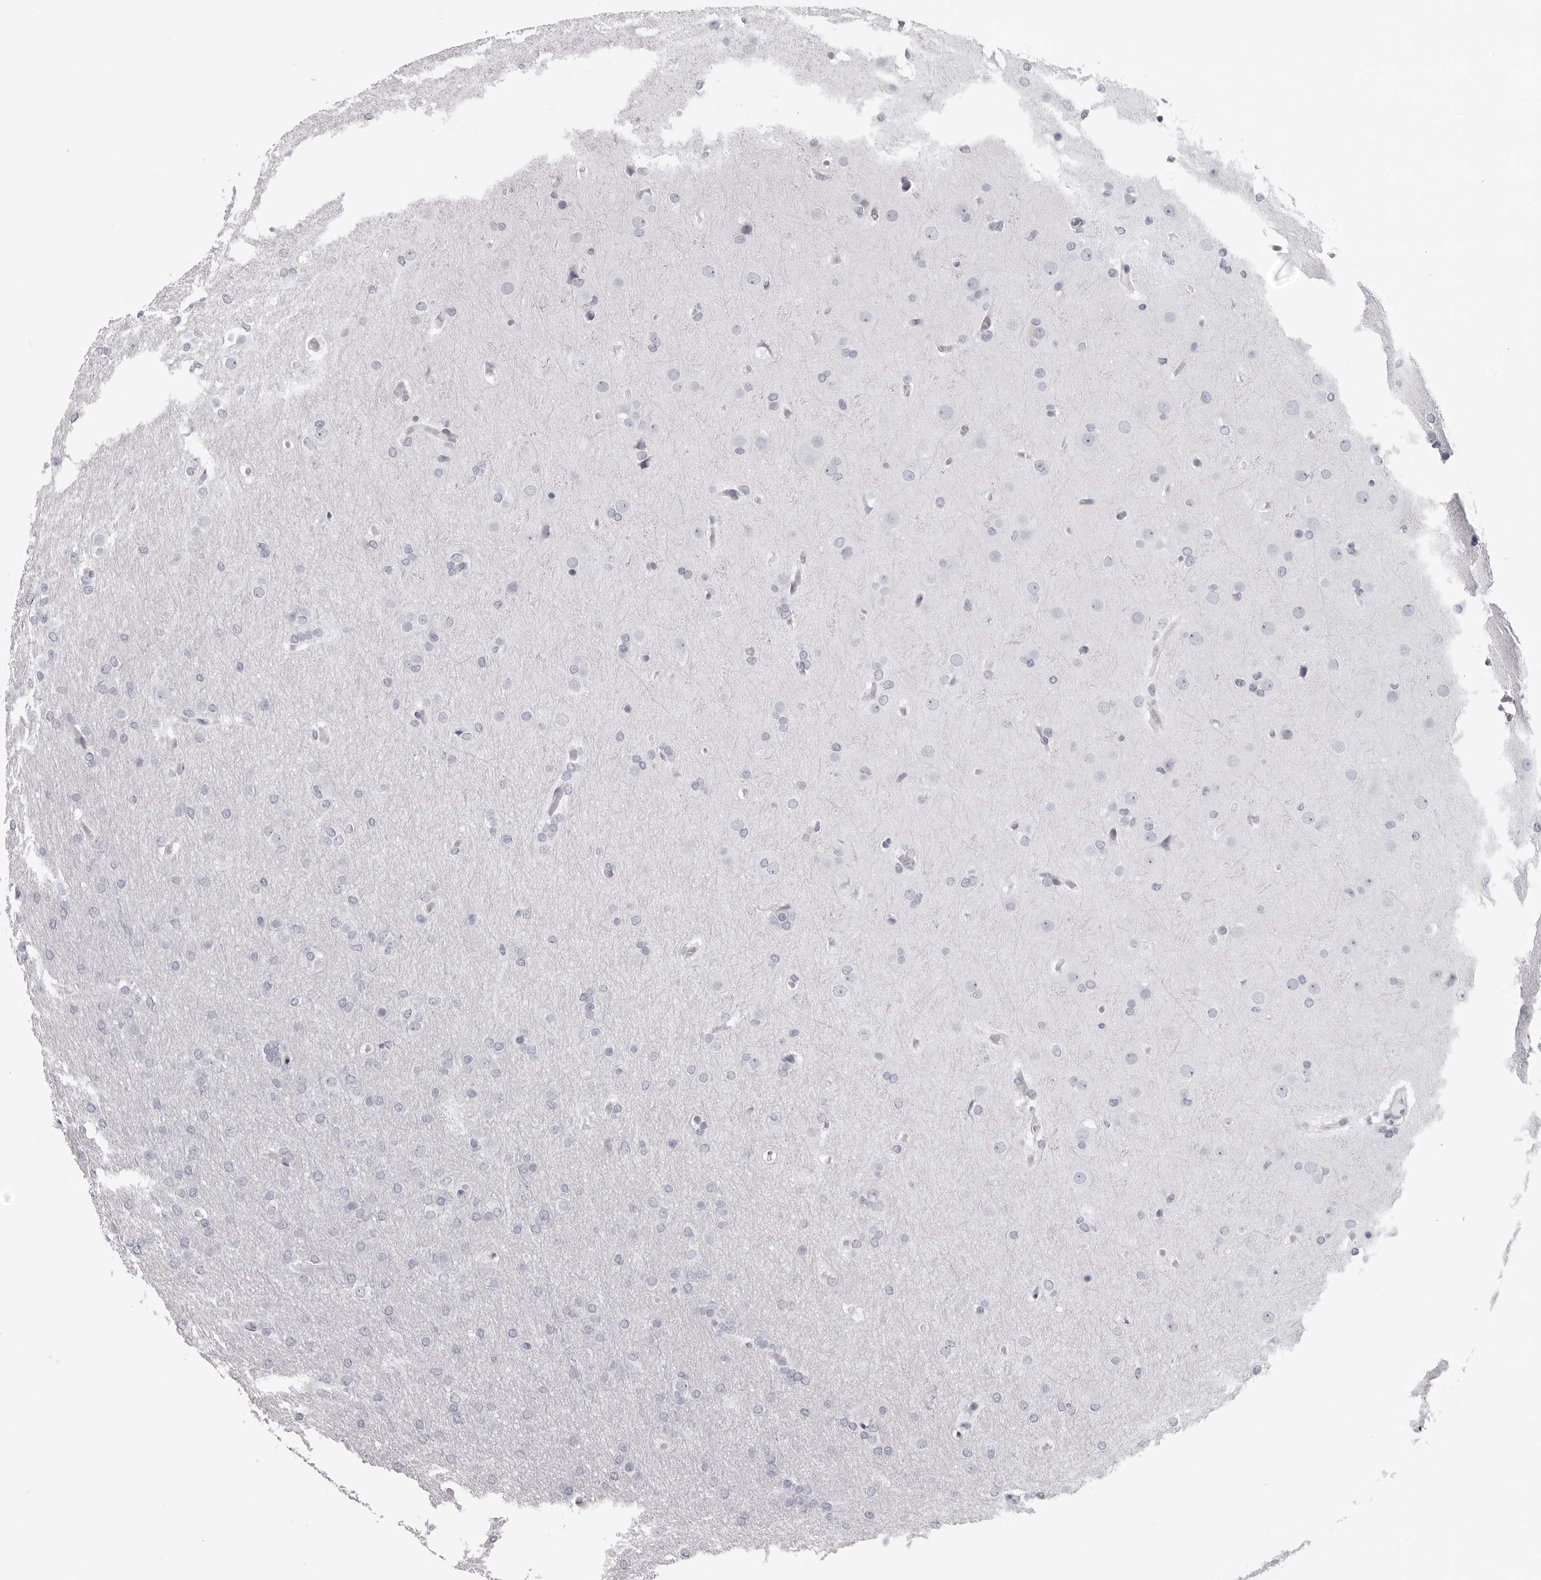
{"staining": {"intensity": "negative", "quantity": "none", "location": "none"}, "tissue": "glioma", "cell_type": "Tumor cells", "image_type": "cancer", "snomed": [{"axis": "morphology", "description": "Glioma, malignant, High grade"}, {"axis": "topography", "description": "Cerebral cortex"}], "caption": "High power microscopy photomicrograph of an IHC micrograph of glioma, revealing no significant staining in tumor cells.", "gene": "DNALI1", "patient": {"sex": "female", "age": 36}}